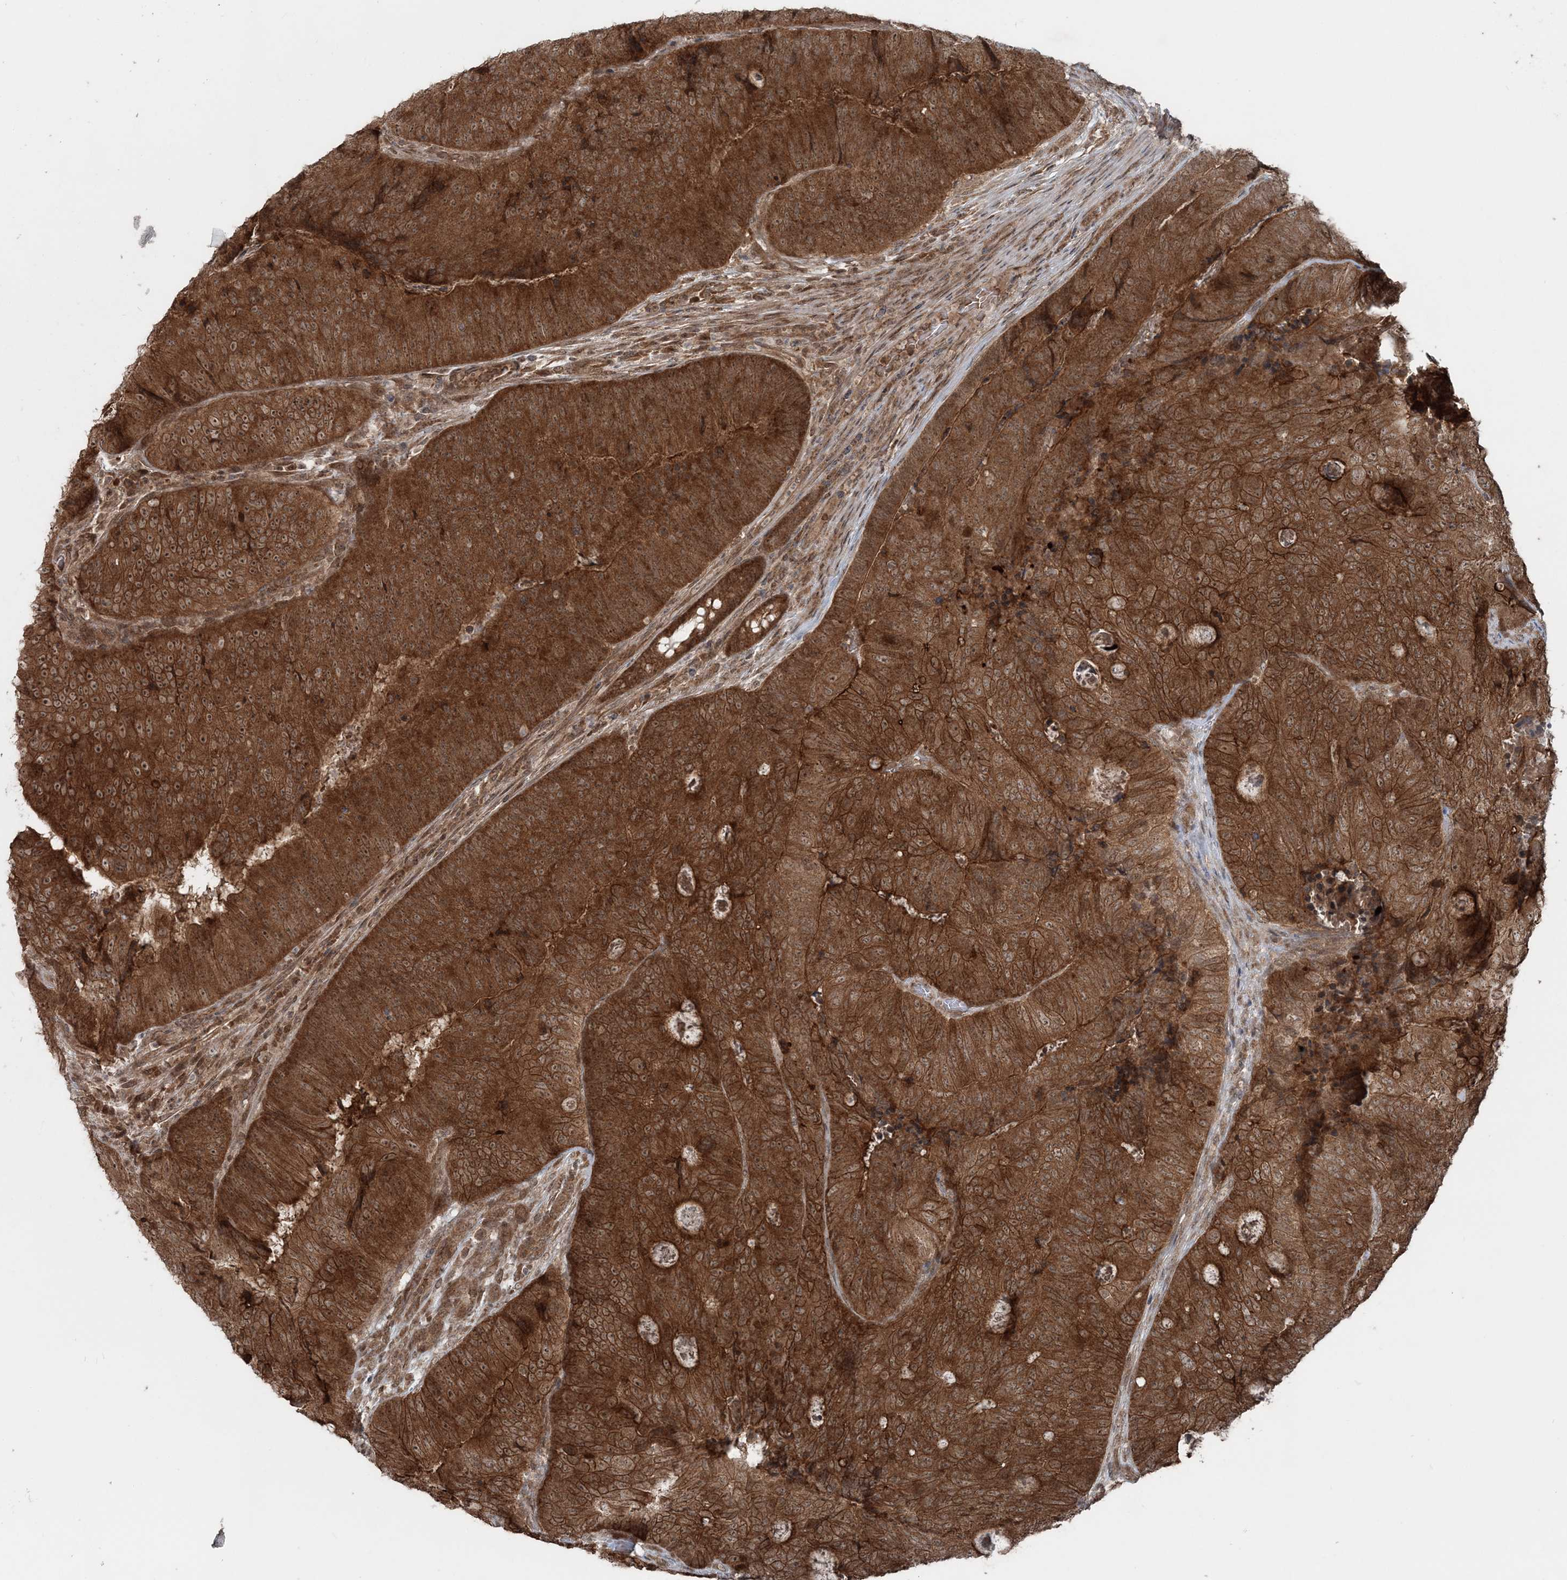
{"staining": {"intensity": "strong", "quantity": ">75%", "location": "cytoplasmic/membranous,nuclear"}, "tissue": "colorectal cancer", "cell_type": "Tumor cells", "image_type": "cancer", "snomed": [{"axis": "morphology", "description": "Adenocarcinoma, NOS"}, {"axis": "topography", "description": "Colon"}], "caption": "Protein staining of colorectal cancer tissue demonstrates strong cytoplasmic/membranous and nuclear expression in about >75% of tumor cells.", "gene": "FBXL17", "patient": {"sex": "female", "age": 67}}